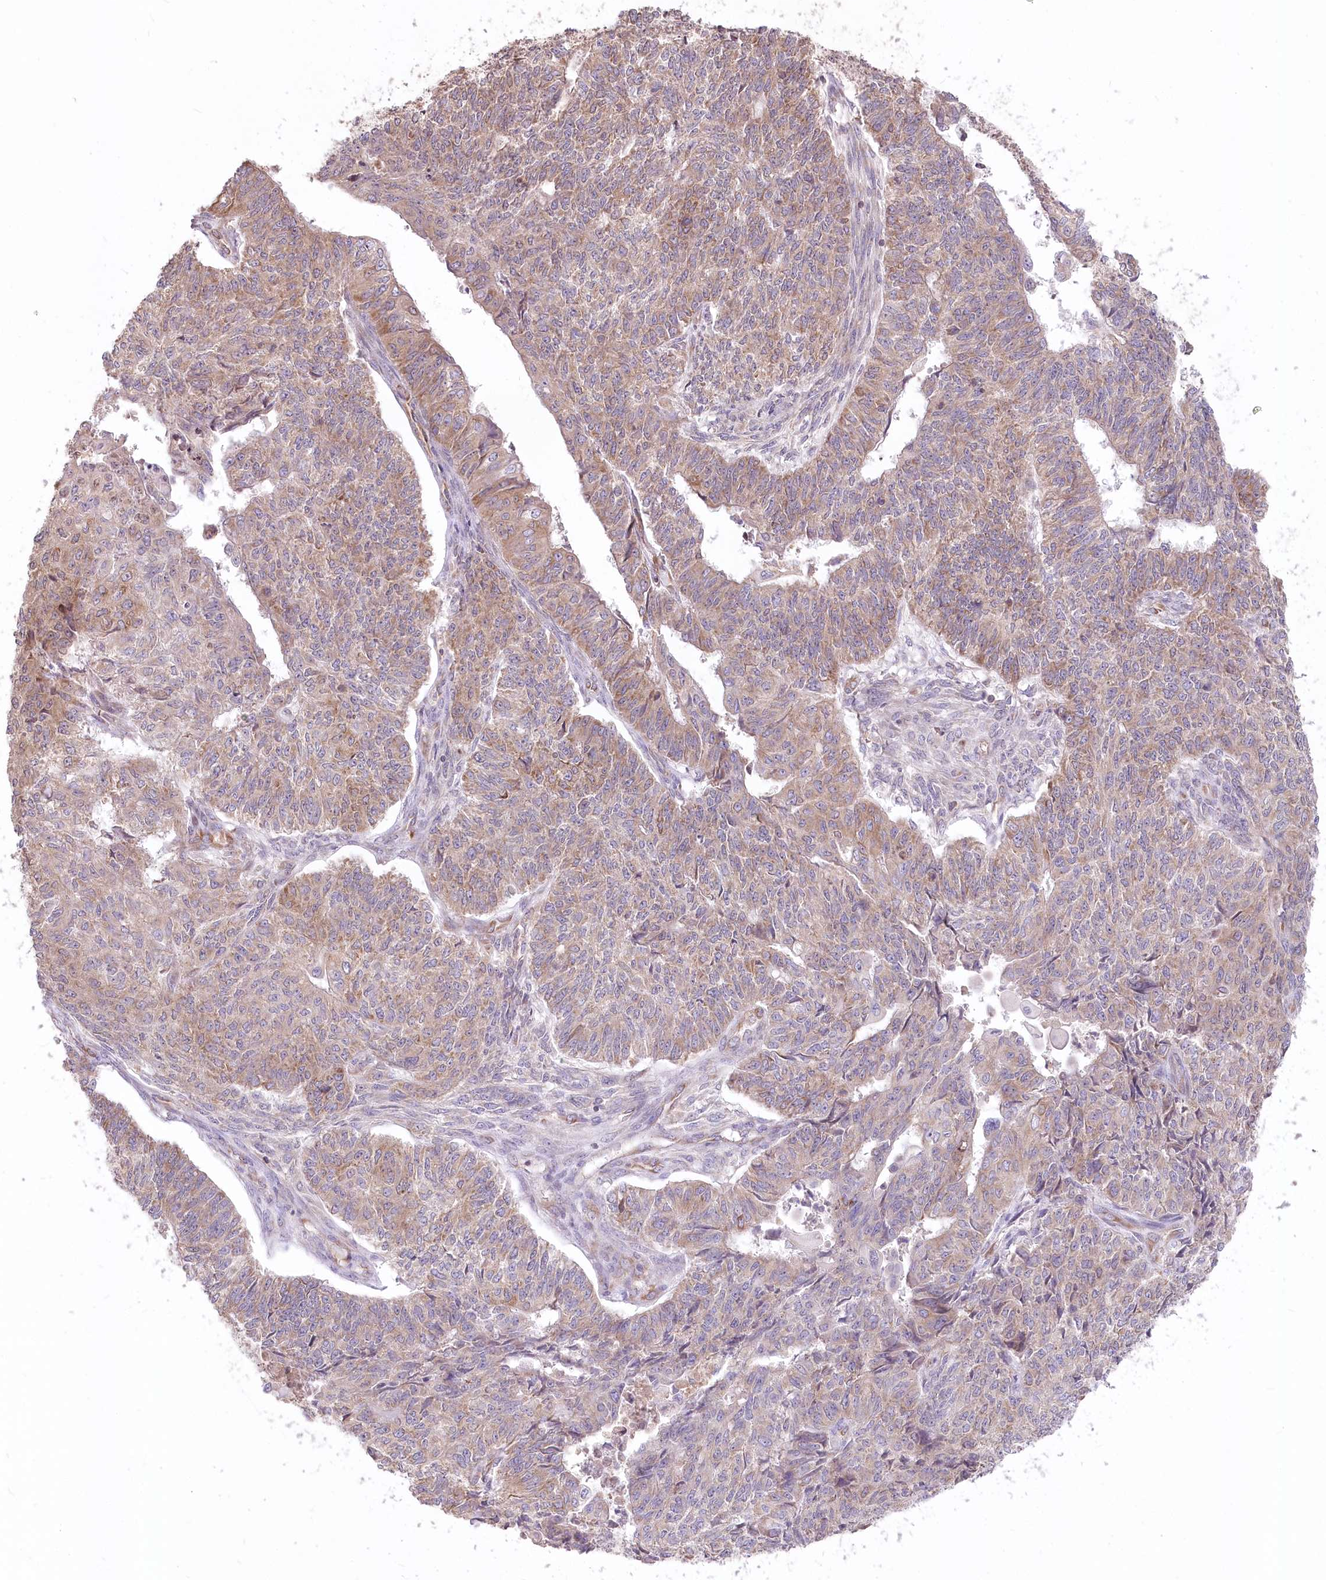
{"staining": {"intensity": "moderate", "quantity": ">75%", "location": "cytoplasmic/membranous"}, "tissue": "endometrial cancer", "cell_type": "Tumor cells", "image_type": "cancer", "snomed": [{"axis": "morphology", "description": "Adenocarcinoma, NOS"}, {"axis": "topography", "description": "Endometrium"}], "caption": "Endometrial adenocarcinoma stained with a protein marker demonstrates moderate staining in tumor cells.", "gene": "STT3B", "patient": {"sex": "female", "age": 32}}